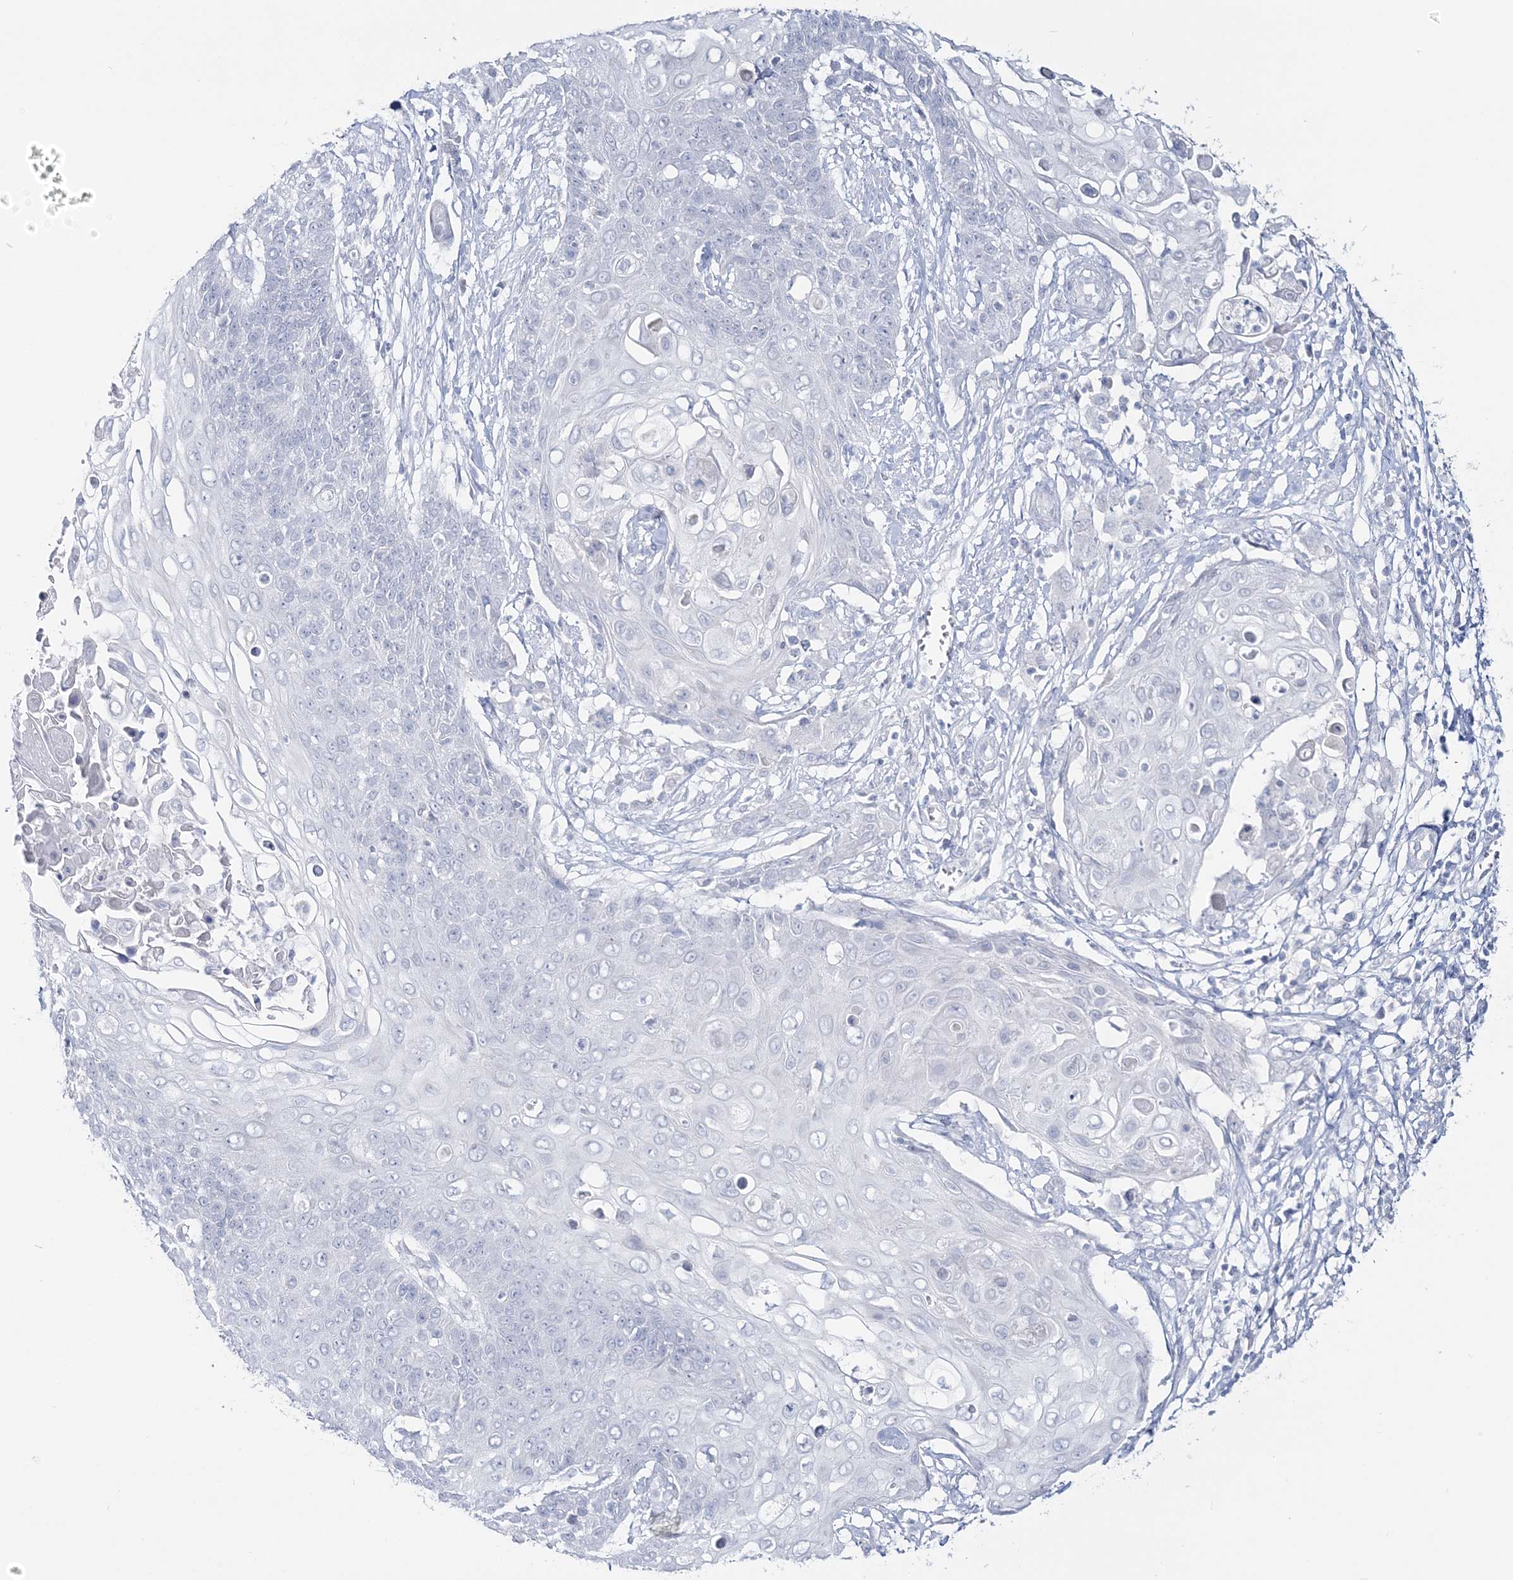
{"staining": {"intensity": "negative", "quantity": "none", "location": "none"}, "tissue": "cervical cancer", "cell_type": "Tumor cells", "image_type": "cancer", "snomed": [{"axis": "morphology", "description": "Squamous cell carcinoma, NOS"}, {"axis": "topography", "description": "Cervix"}], "caption": "Immunohistochemistry (IHC) photomicrograph of neoplastic tissue: human cervical squamous cell carcinoma stained with DAB (3,3'-diaminobenzidine) displays no significant protein positivity in tumor cells.", "gene": "CYP3A4", "patient": {"sex": "female", "age": 39}}